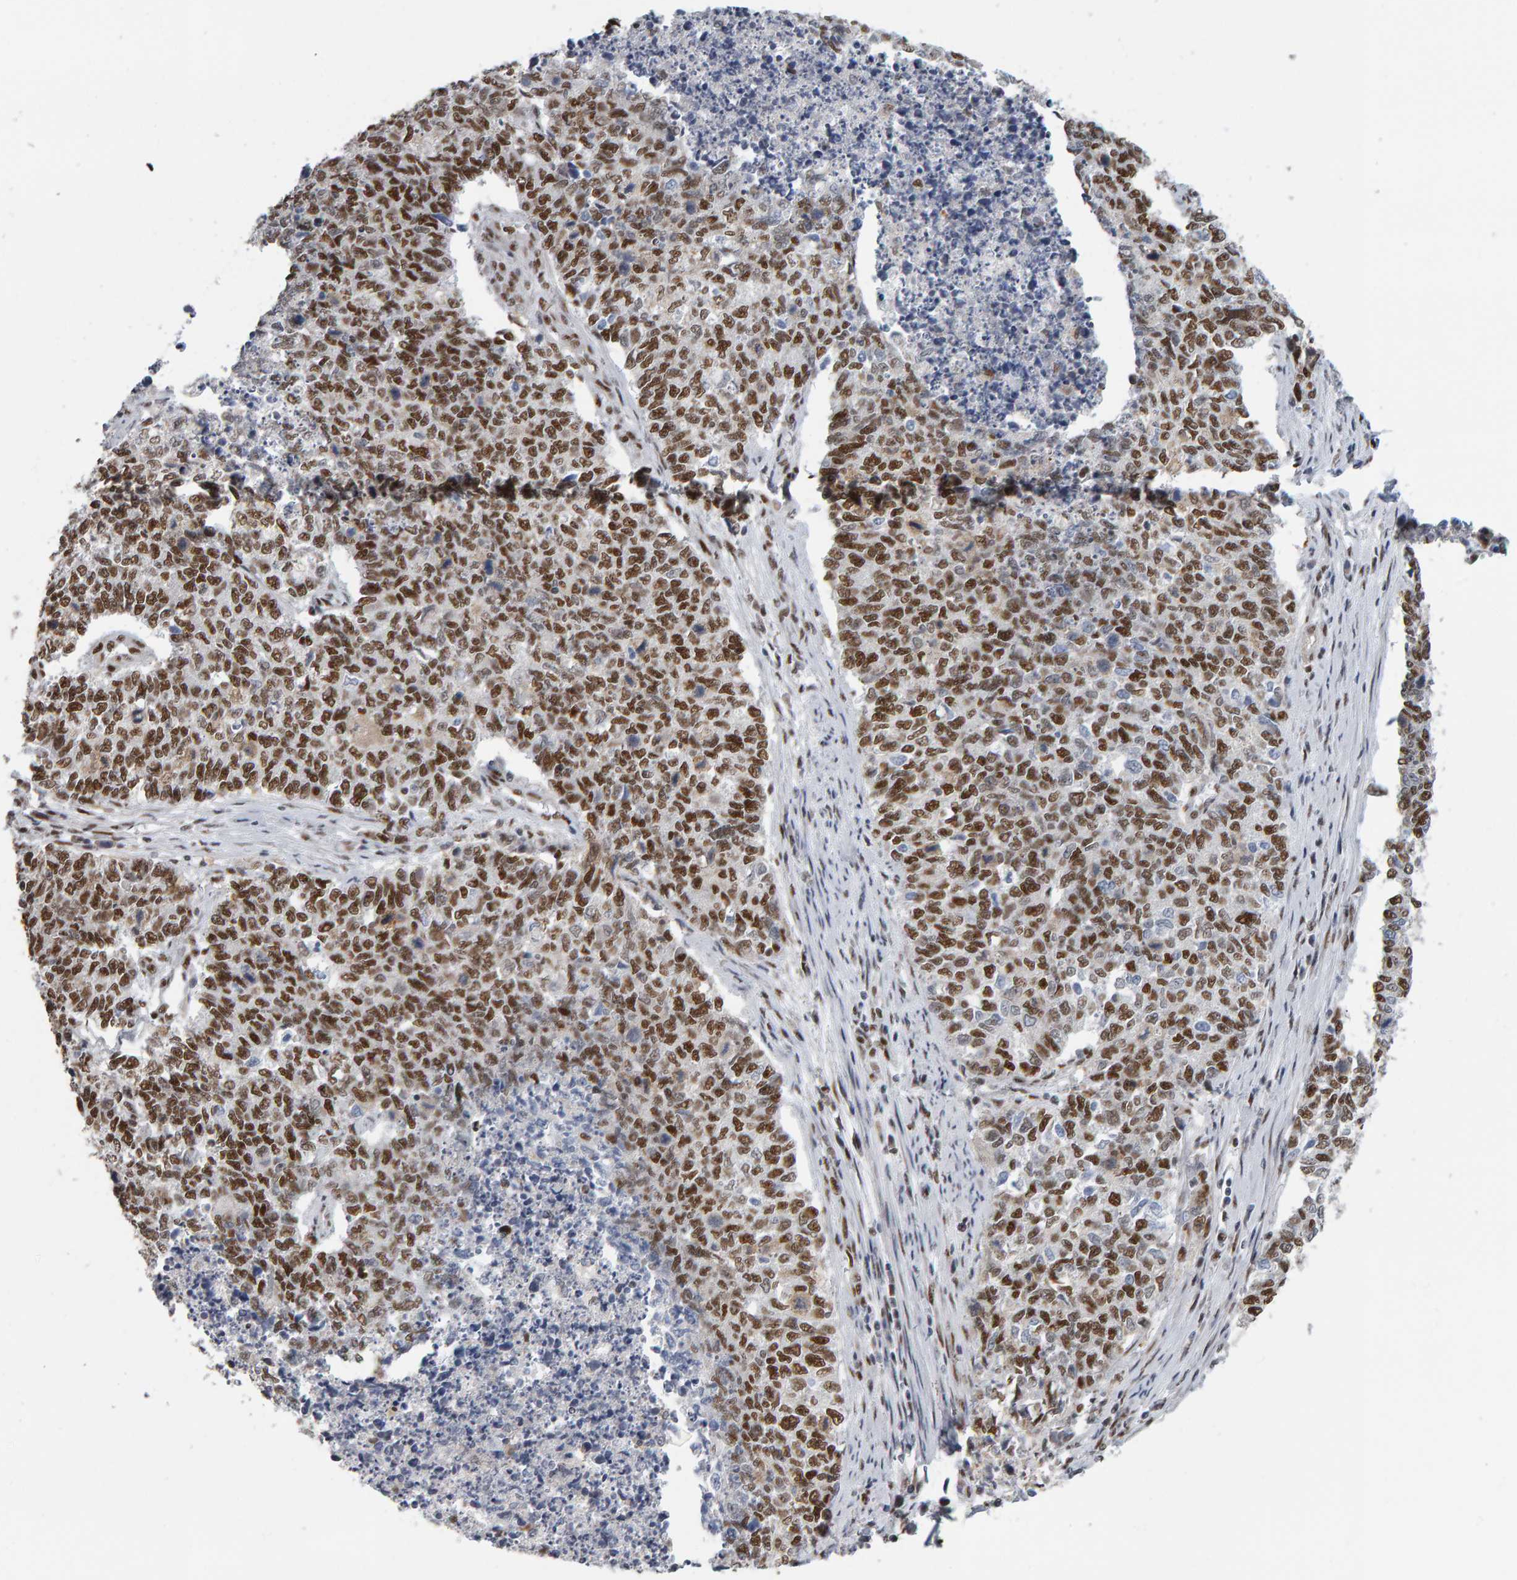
{"staining": {"intensity": "strong", "quantity": ">75%", "location": "nuclear"}, "tissue": "cervical cancer", "cell_type": "Tumor cells", "image_type": "cancer", "snomed": [{"axis": "morphology", "description": "Squamous cell carcinoma, NOS"}, {"axis": "topography", "description": "Cervix"}], "caption": "A brown stain labels strong nuclear expression of a protein in cervical cancer tumor cells.", "gene": "ATF7IP", "patient": {"sex": "female", "age": 63}}